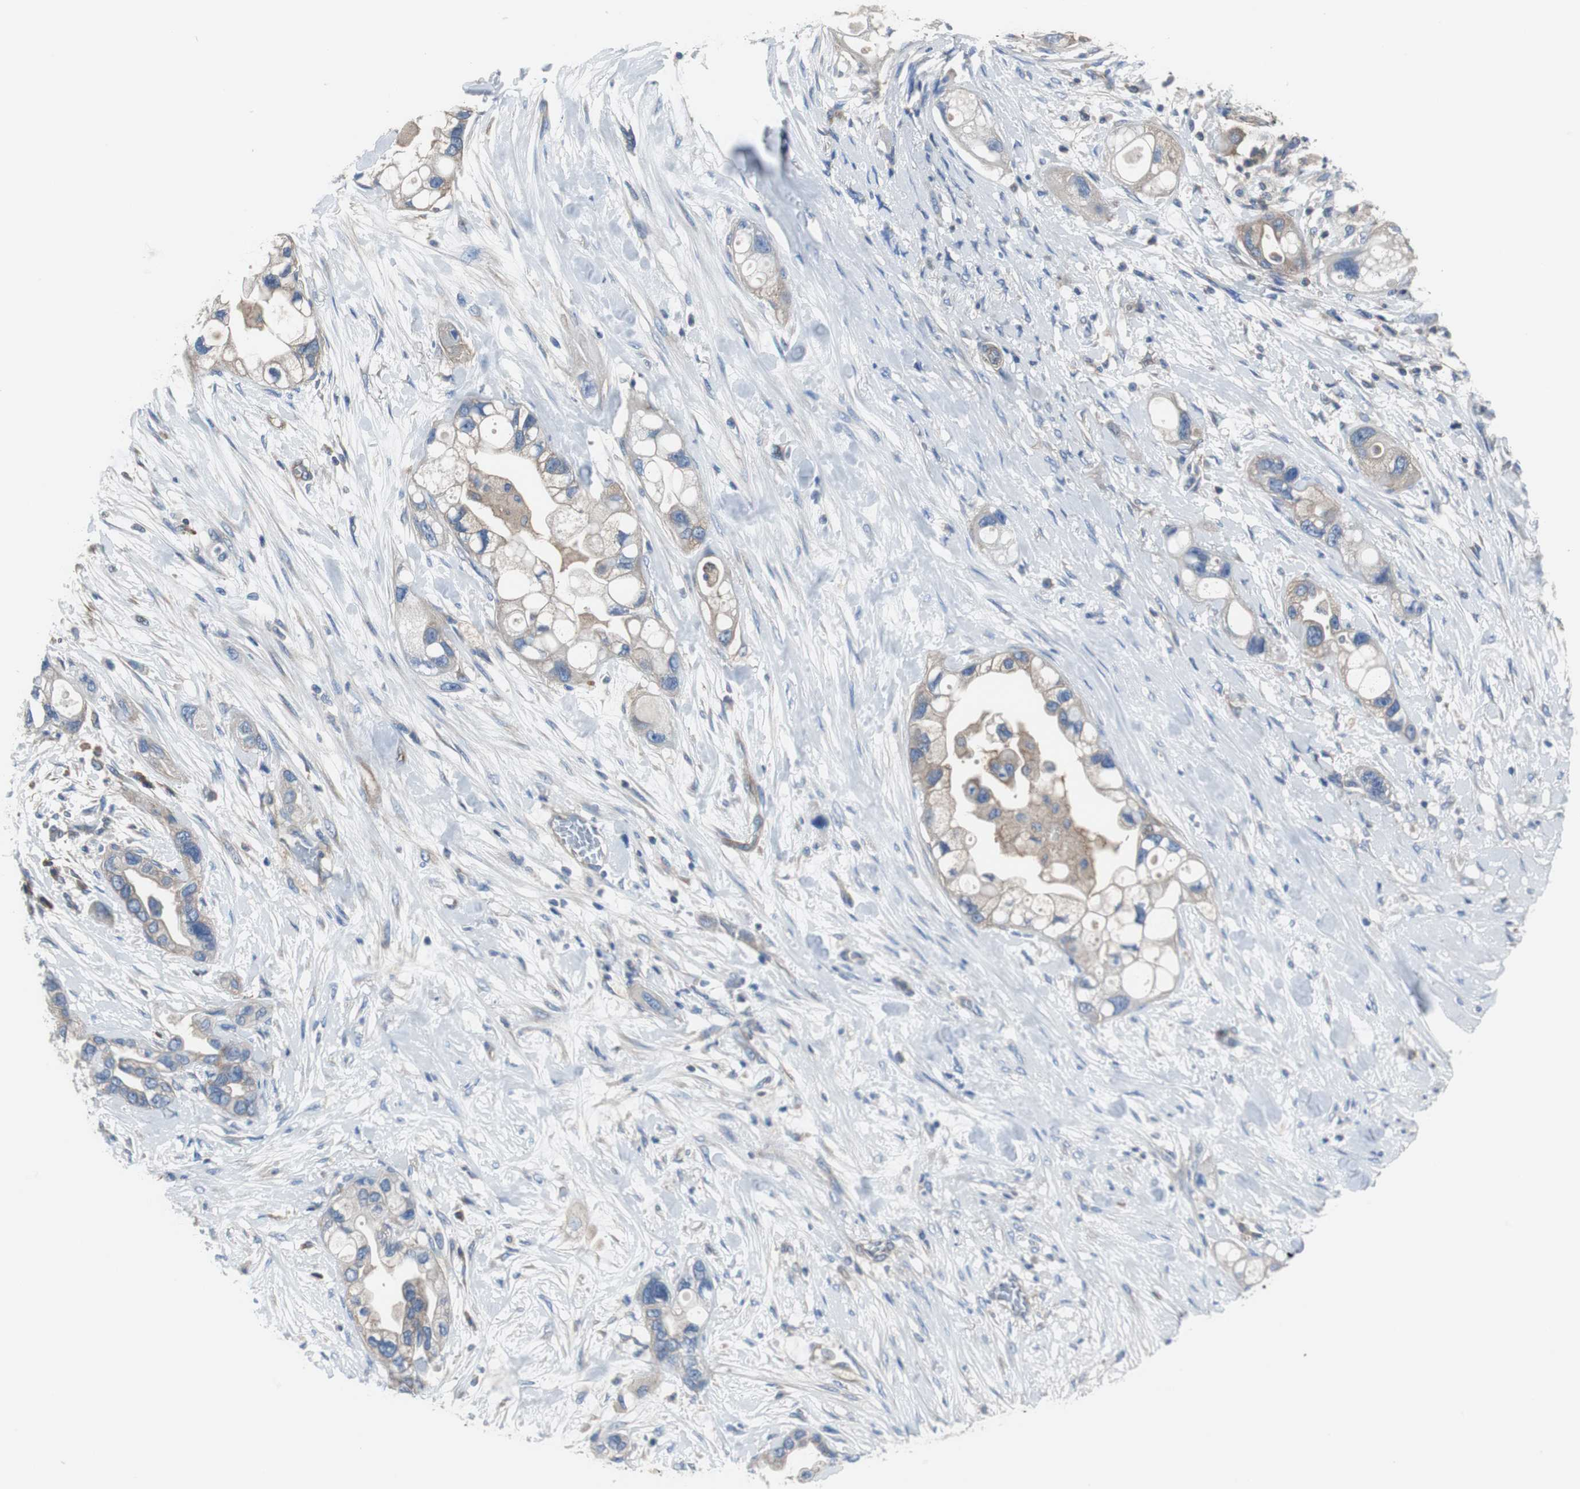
{"staining": {"intensity": "moderate", "quantity": ">75%", "location": "cytoplasmic/membranous"}, "tissue": "pancreatic cancer", "cell_type": "Tumor cells", "image_type": "cancer", "snomed": [{"axis": "morphology", "description": "Adenocarcinoma, NOS"}, {"axis": "topography", "description": "Pancreas"}], "caption": "Immunohistochemistry (DAB) staining of human adenocarcinoma (pancreatic) shows moderate cytoplasmic/membranous protein expression in approximately >75% of tumor cells.", "gene": "BRAF", "patient": {"sex": "female", "age": 77}}